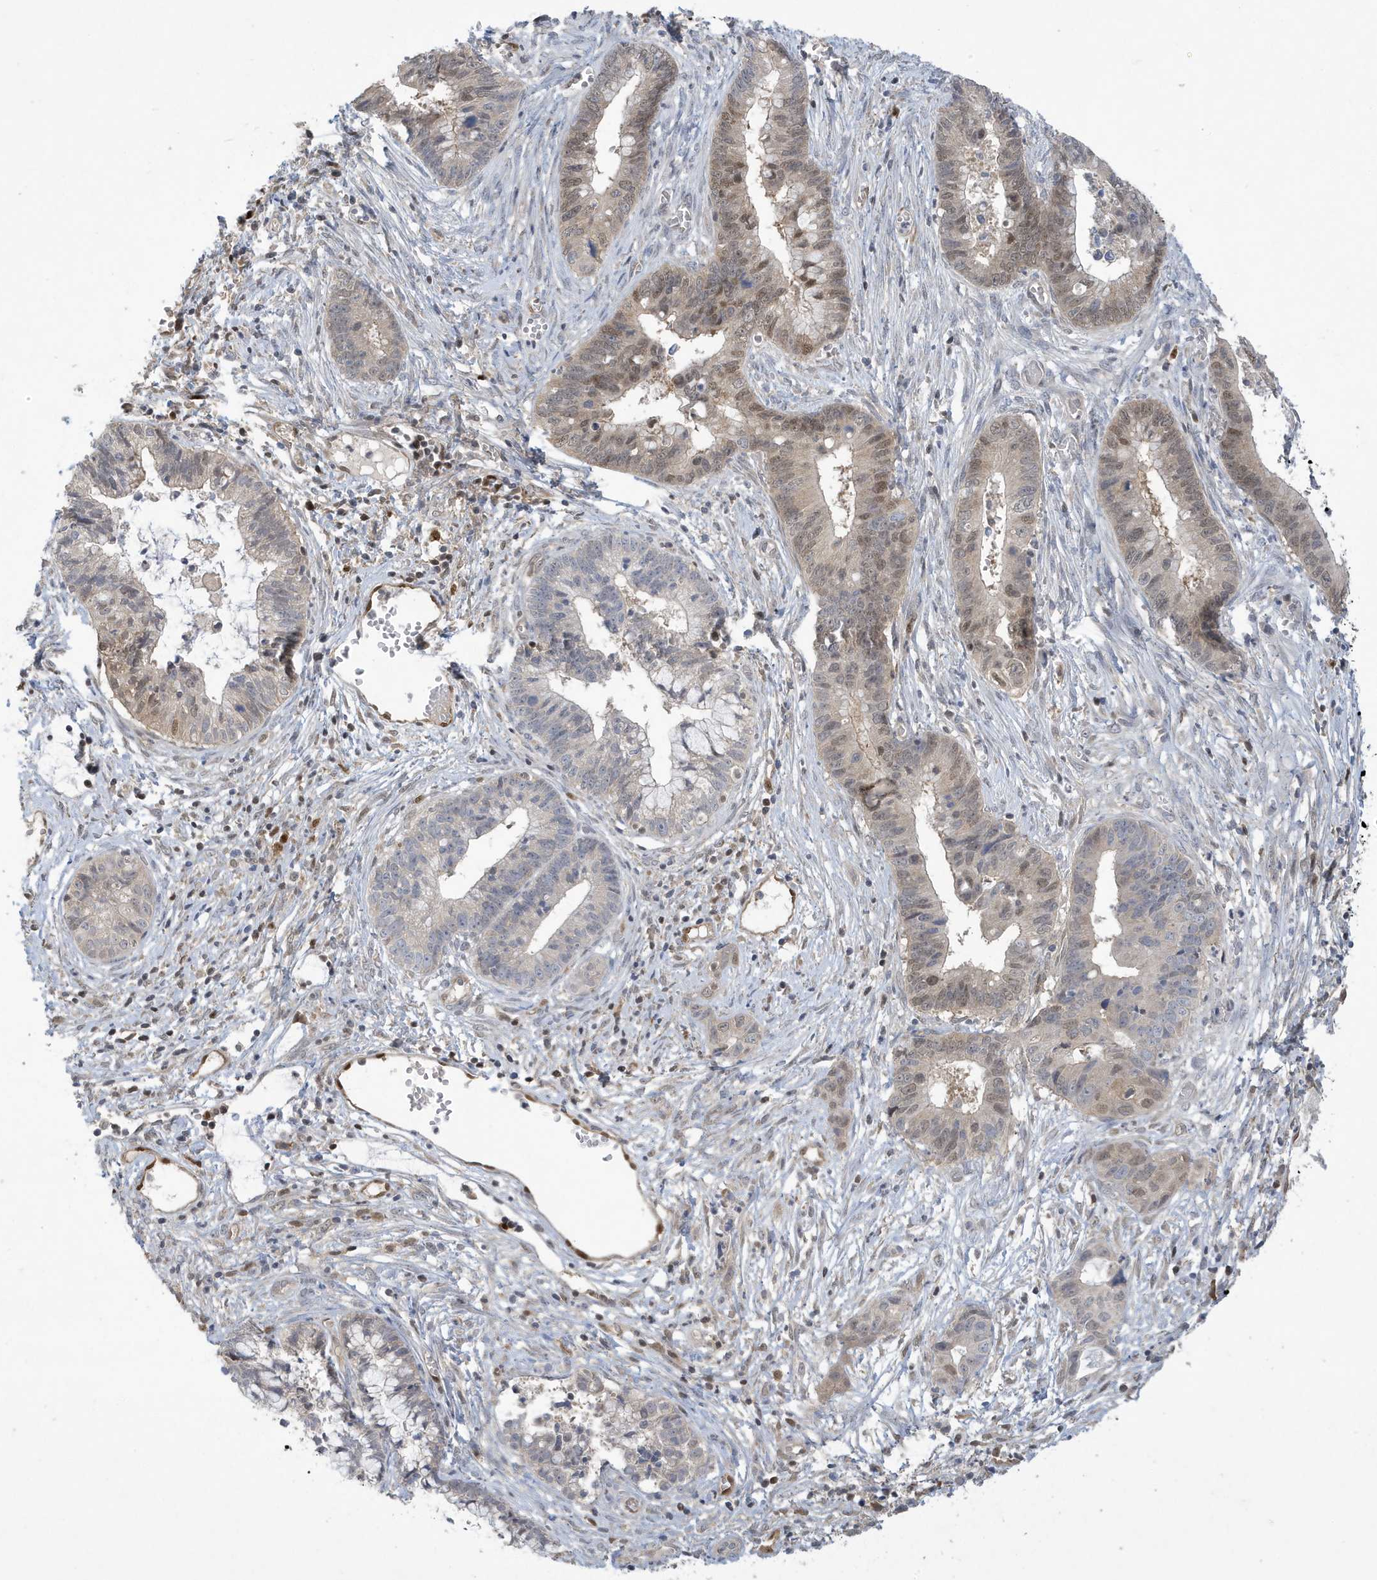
{"staining": {"intensity": "moderate", "quantity": "25%-75%", "location": "nuclear"}, "tissue": "cervical cancer", "cell_type": "Tumor cells", "image_type": "cancer", "snomed": [{"axis": "morphology", "description": "Adenocarcinoma, NOS"}, {"axis": "topography", "description": "Cervix"}], "caption": "Cervical adenocarcinoma was stained to show a protein in brown. There is medium levels of moderate nuclear positivity in approximately 25%-75% of tumor cells.", "gene": "NCOA7", "patient": {"sex": "female", "age": 44}}